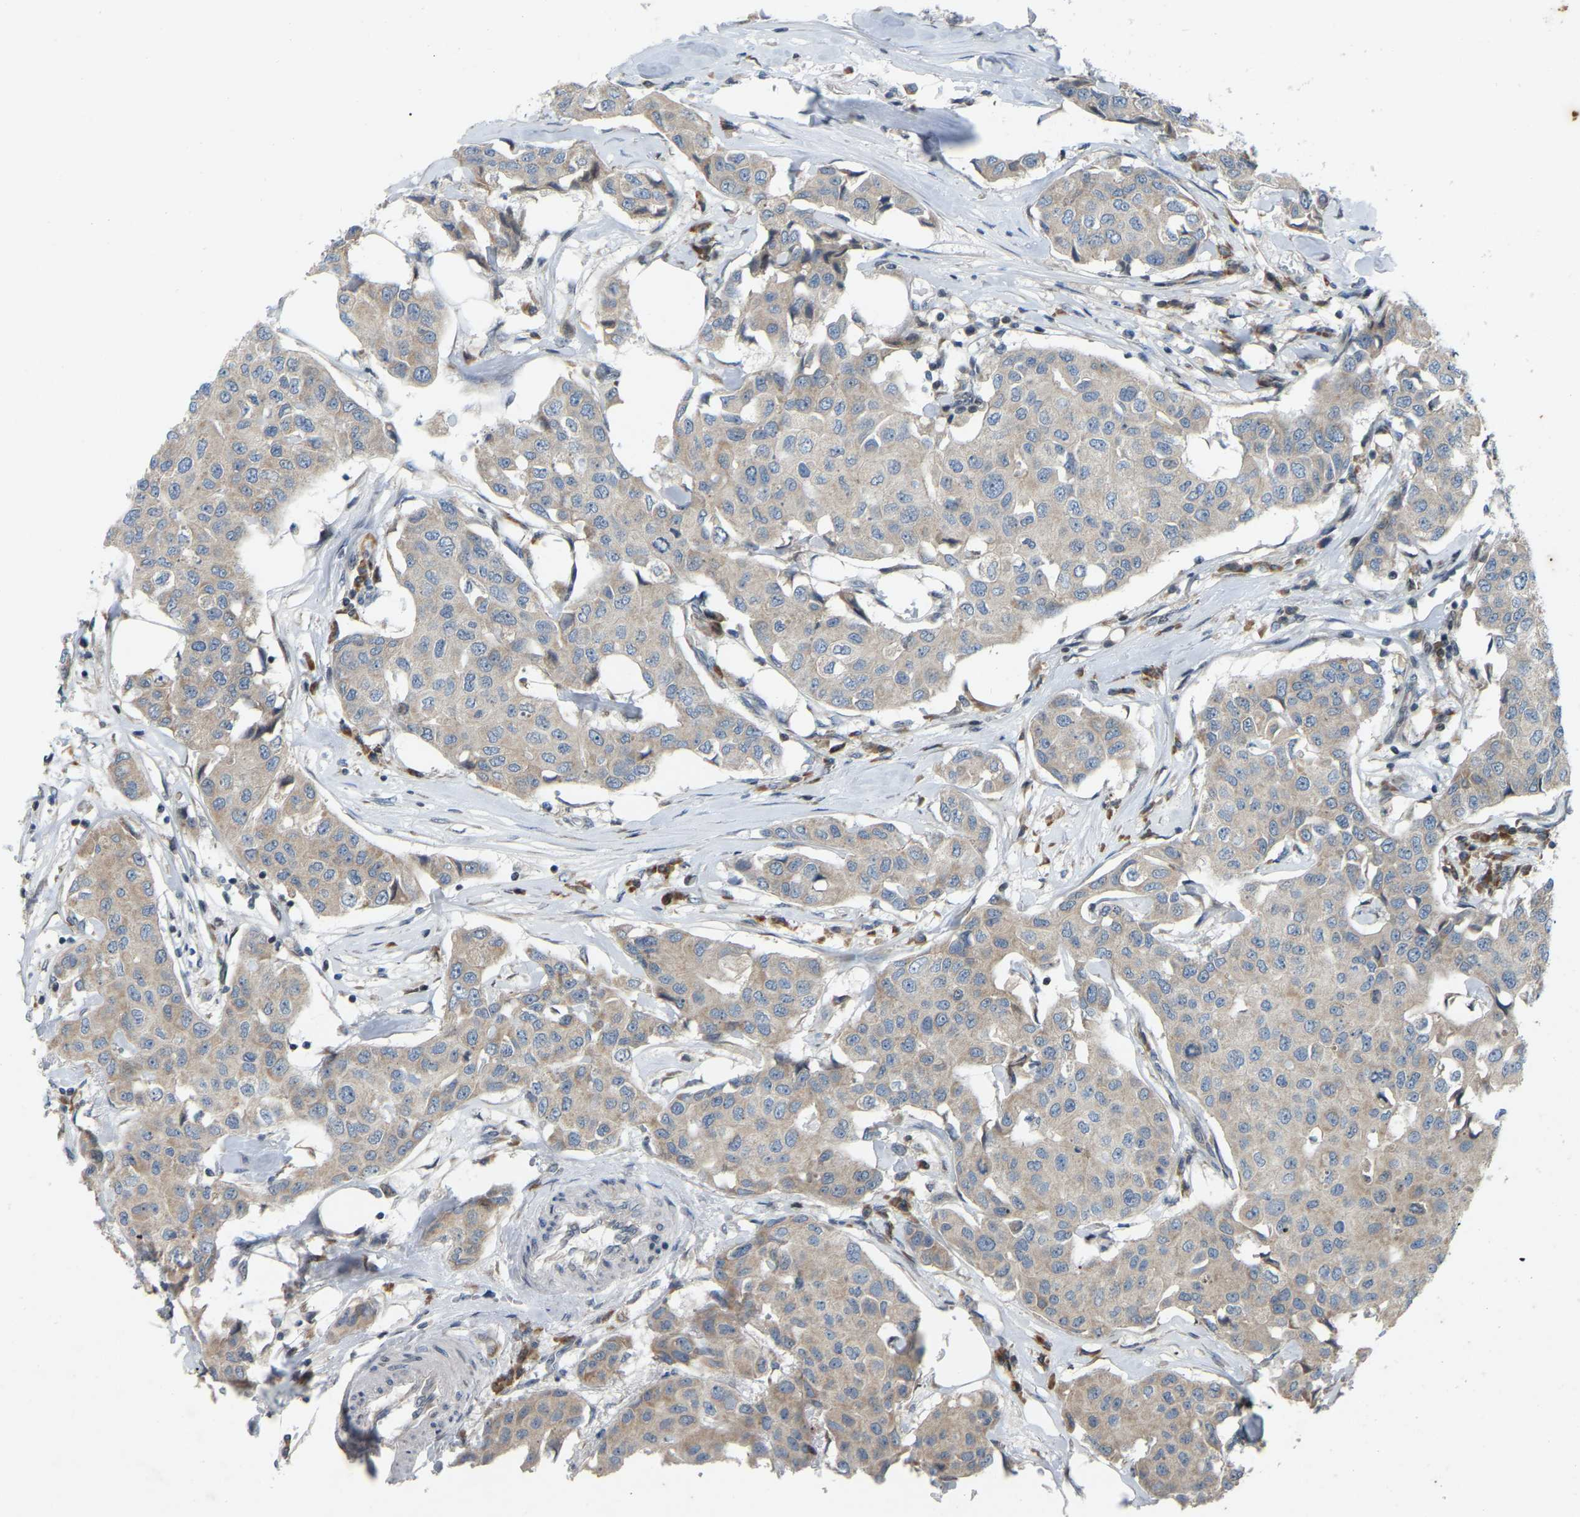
{"staining": {"intensity": "weak", "quantity": ">75%", "location": "cytoplasmic/membranous"}, "tissue": "breast cancer", "cell_type": "Tumor cells", "image_type": "cancer", "snomed": [{"axis": "morphology", "description": "Duct carcinoma"}, {"axis": "topography", "description": "Breast"}], "caption": "A brown stain shows weak cytoplasmic/membranous expression of a protein in human intraductal carcinoma (breast) tumor cells.", "gene": "PARL", "patient": {"sex": "female", "age": 80}}